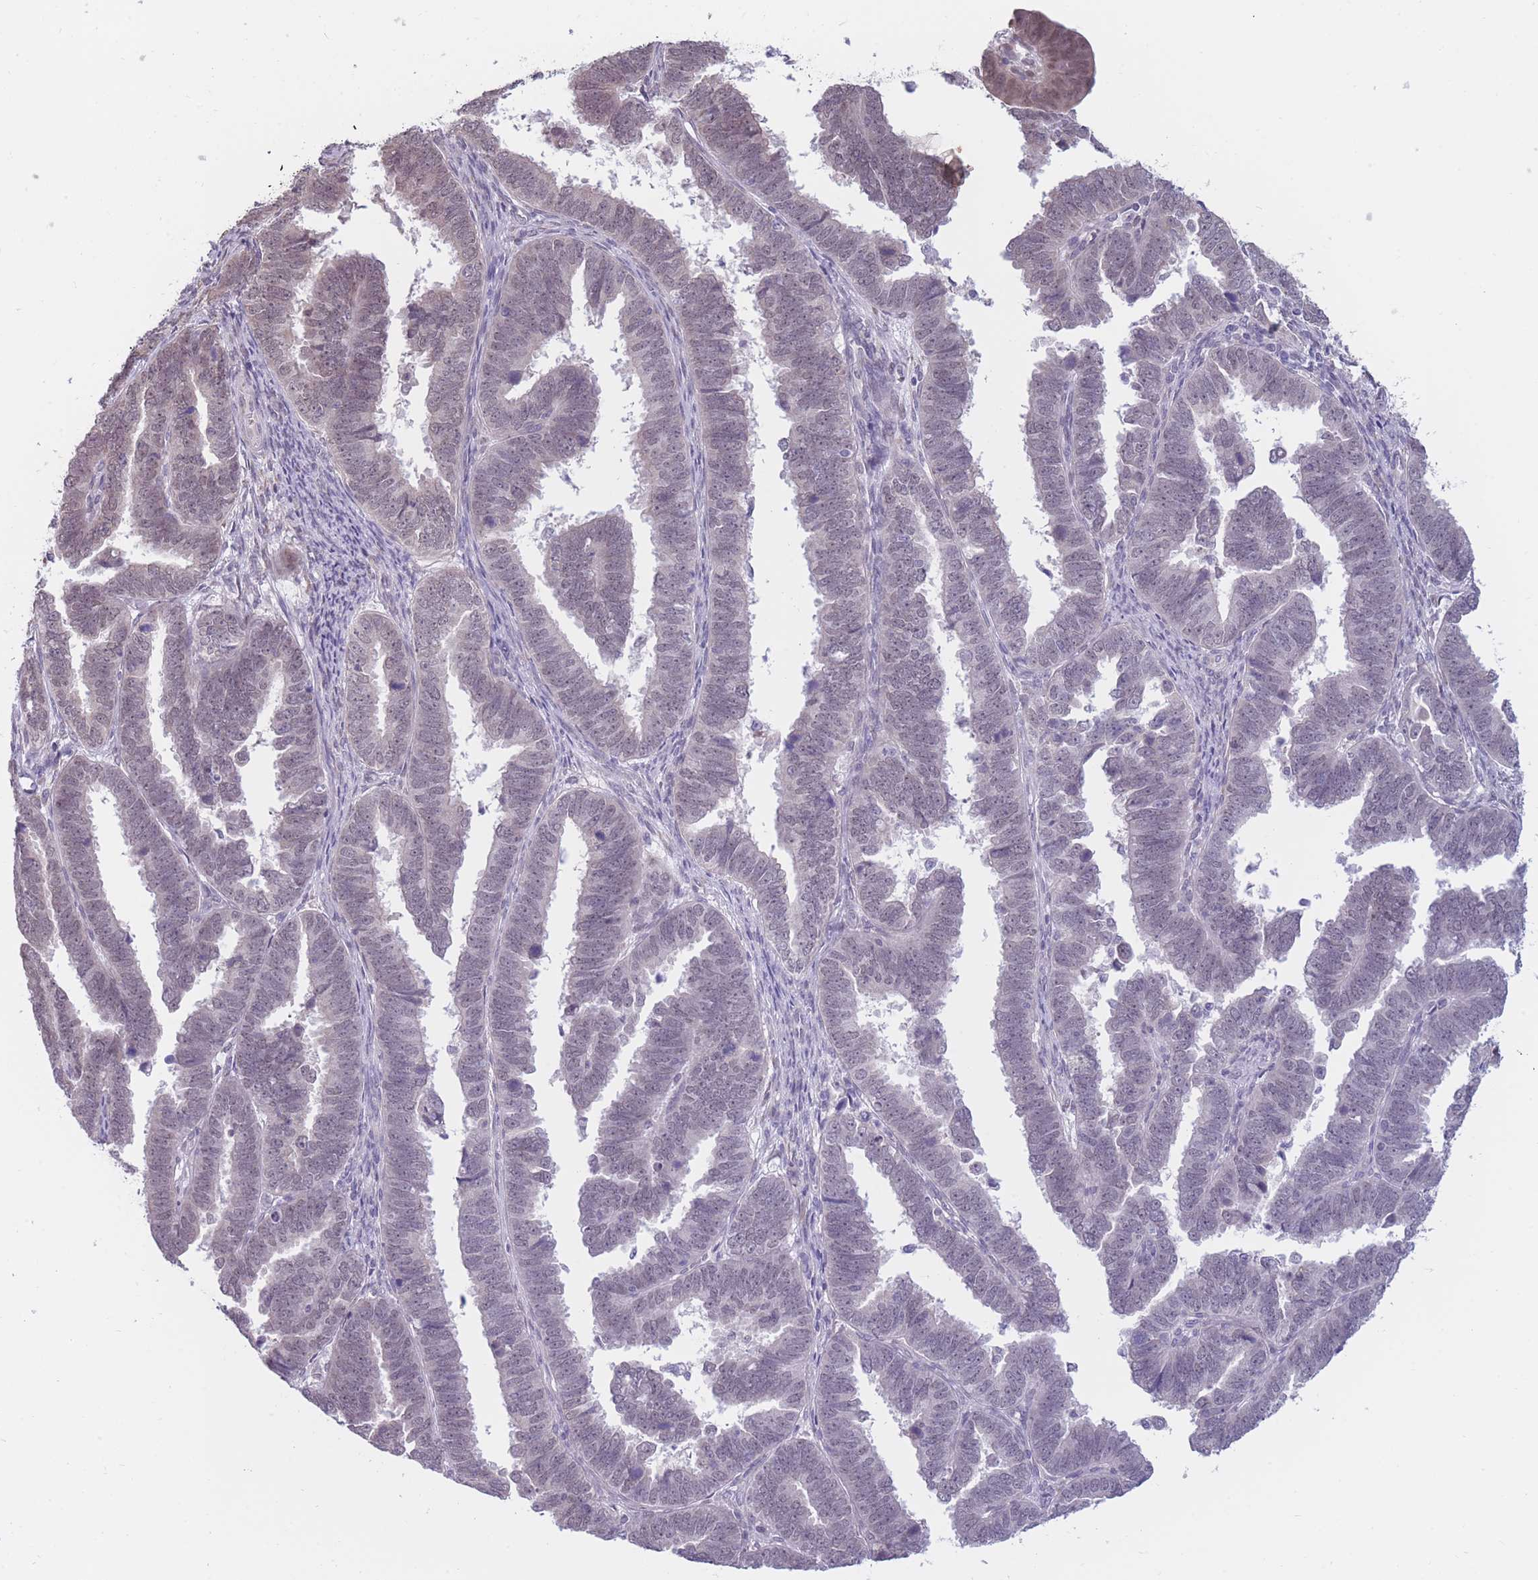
{"staining": {"intensity": "negative", "quantity": "none", "location": "none"}, "tissue": "endometrial cancer", "cell_type": "Tumor cells", "image_type": "cancer", "snomed": [{"axis": "morphology", "description": "Adenocarcinoma, NOS"}, {"axis": "topography", "description": "Endometrium"}], "caption": "Micrograph shows no protein positivity in tumor cells of endometrial adenocarcinoma tissue. (Immunohistochemistry, brightfield microscopy, high magnification).", "gene": "COL27A1", "patient": {"sex": "female", "age": 75}}